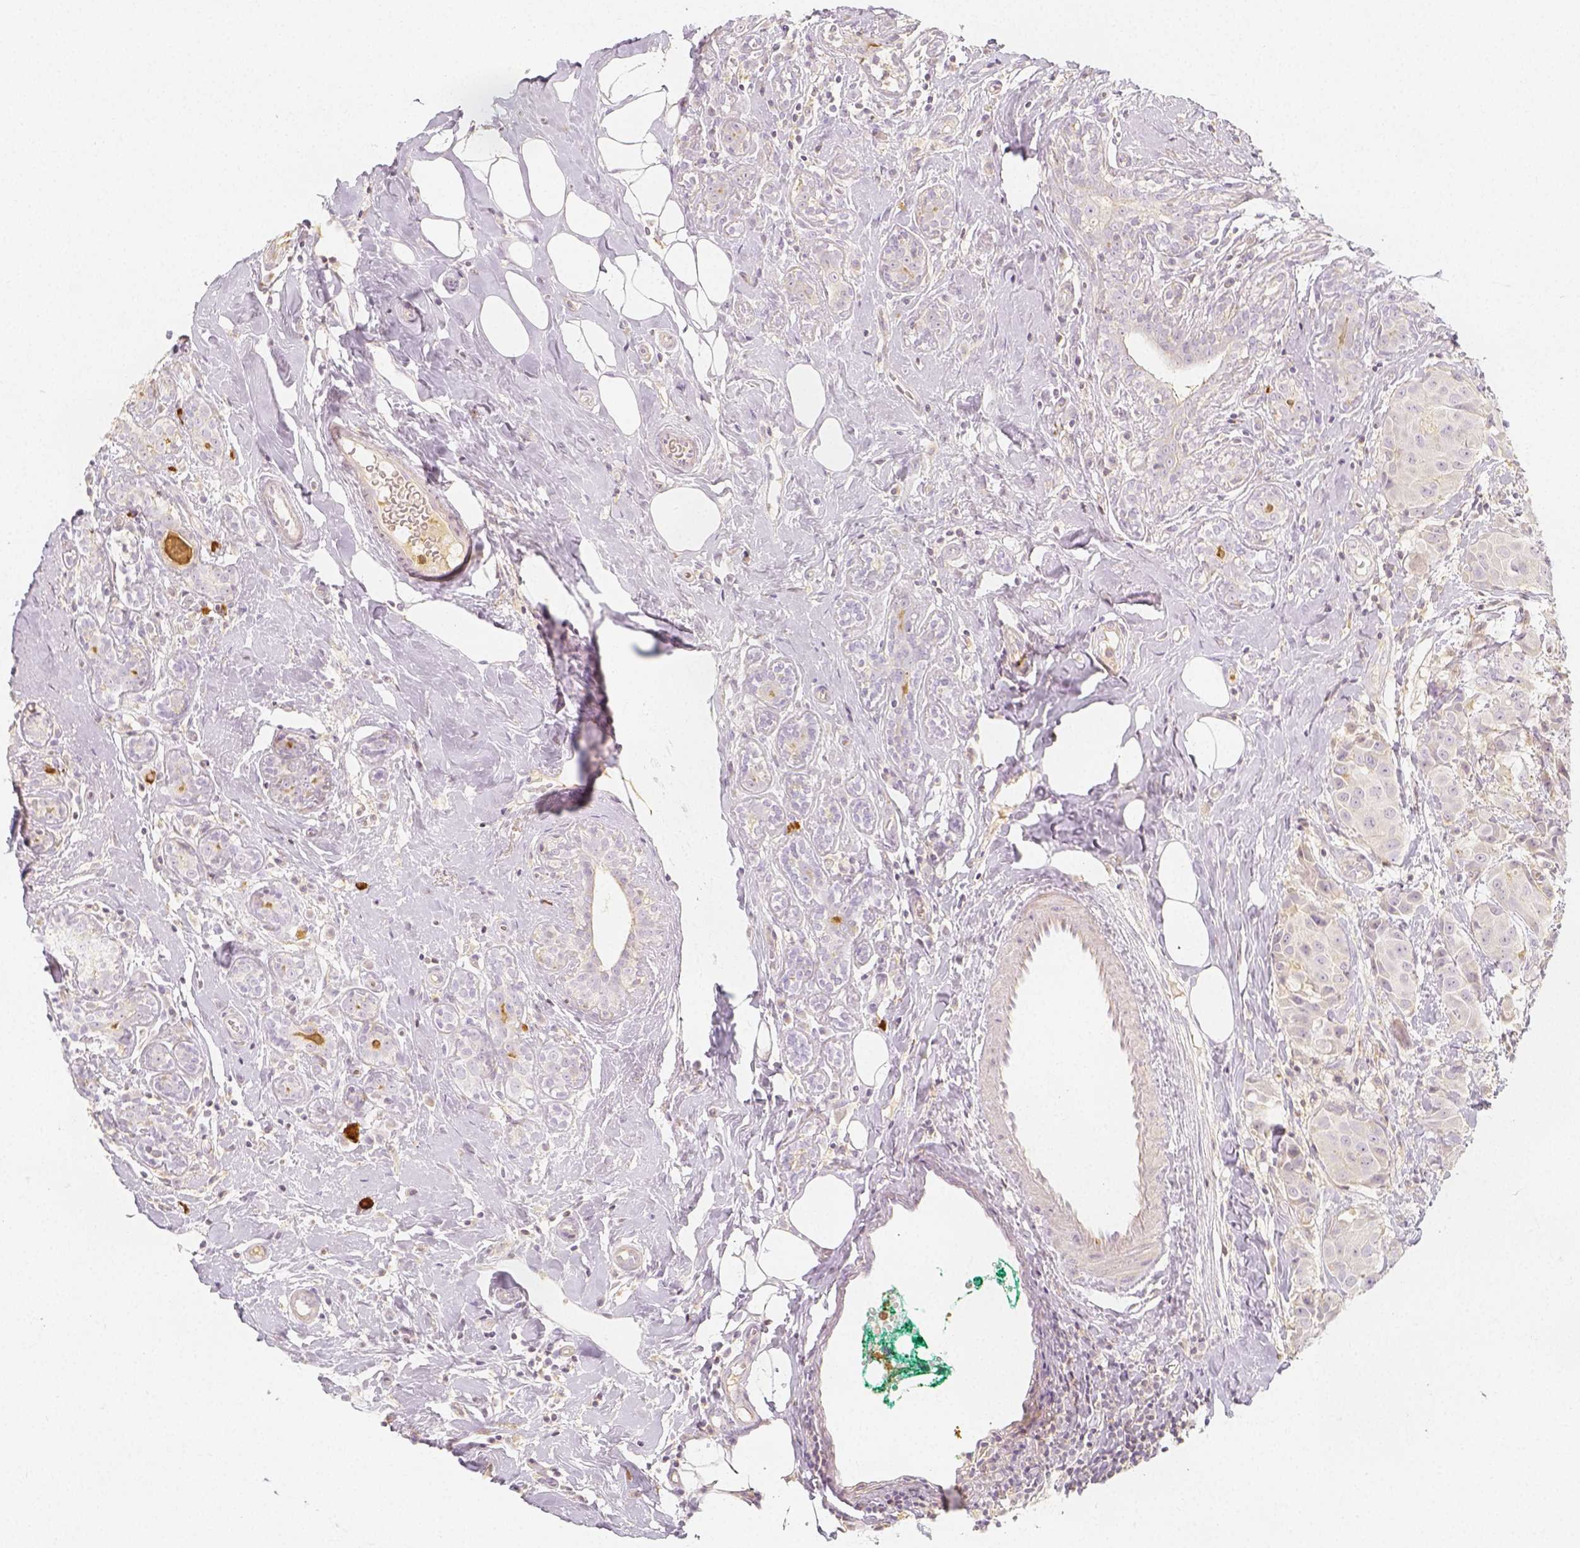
{"staining": {"intensity": "negative", "quantity": "none", "location": "none"}, "tissue": "breast cancer", "cell_type": "Tumor cells", "image_type": "cancer", "snomed": [{"axis": "morphology", "description": "Normal tissue, NOS"}, {"axis": "morphology", "description": "Duct carcinoma"}, {"axis": "topography", "description": "Breast"}], "caption": "Immunohistochemical staining of human breast intraductal carcinoma shows no significant positivity in tumor cells.", "gene": "PTPRJ", "patient": {"sex": "female", "age": 43}}